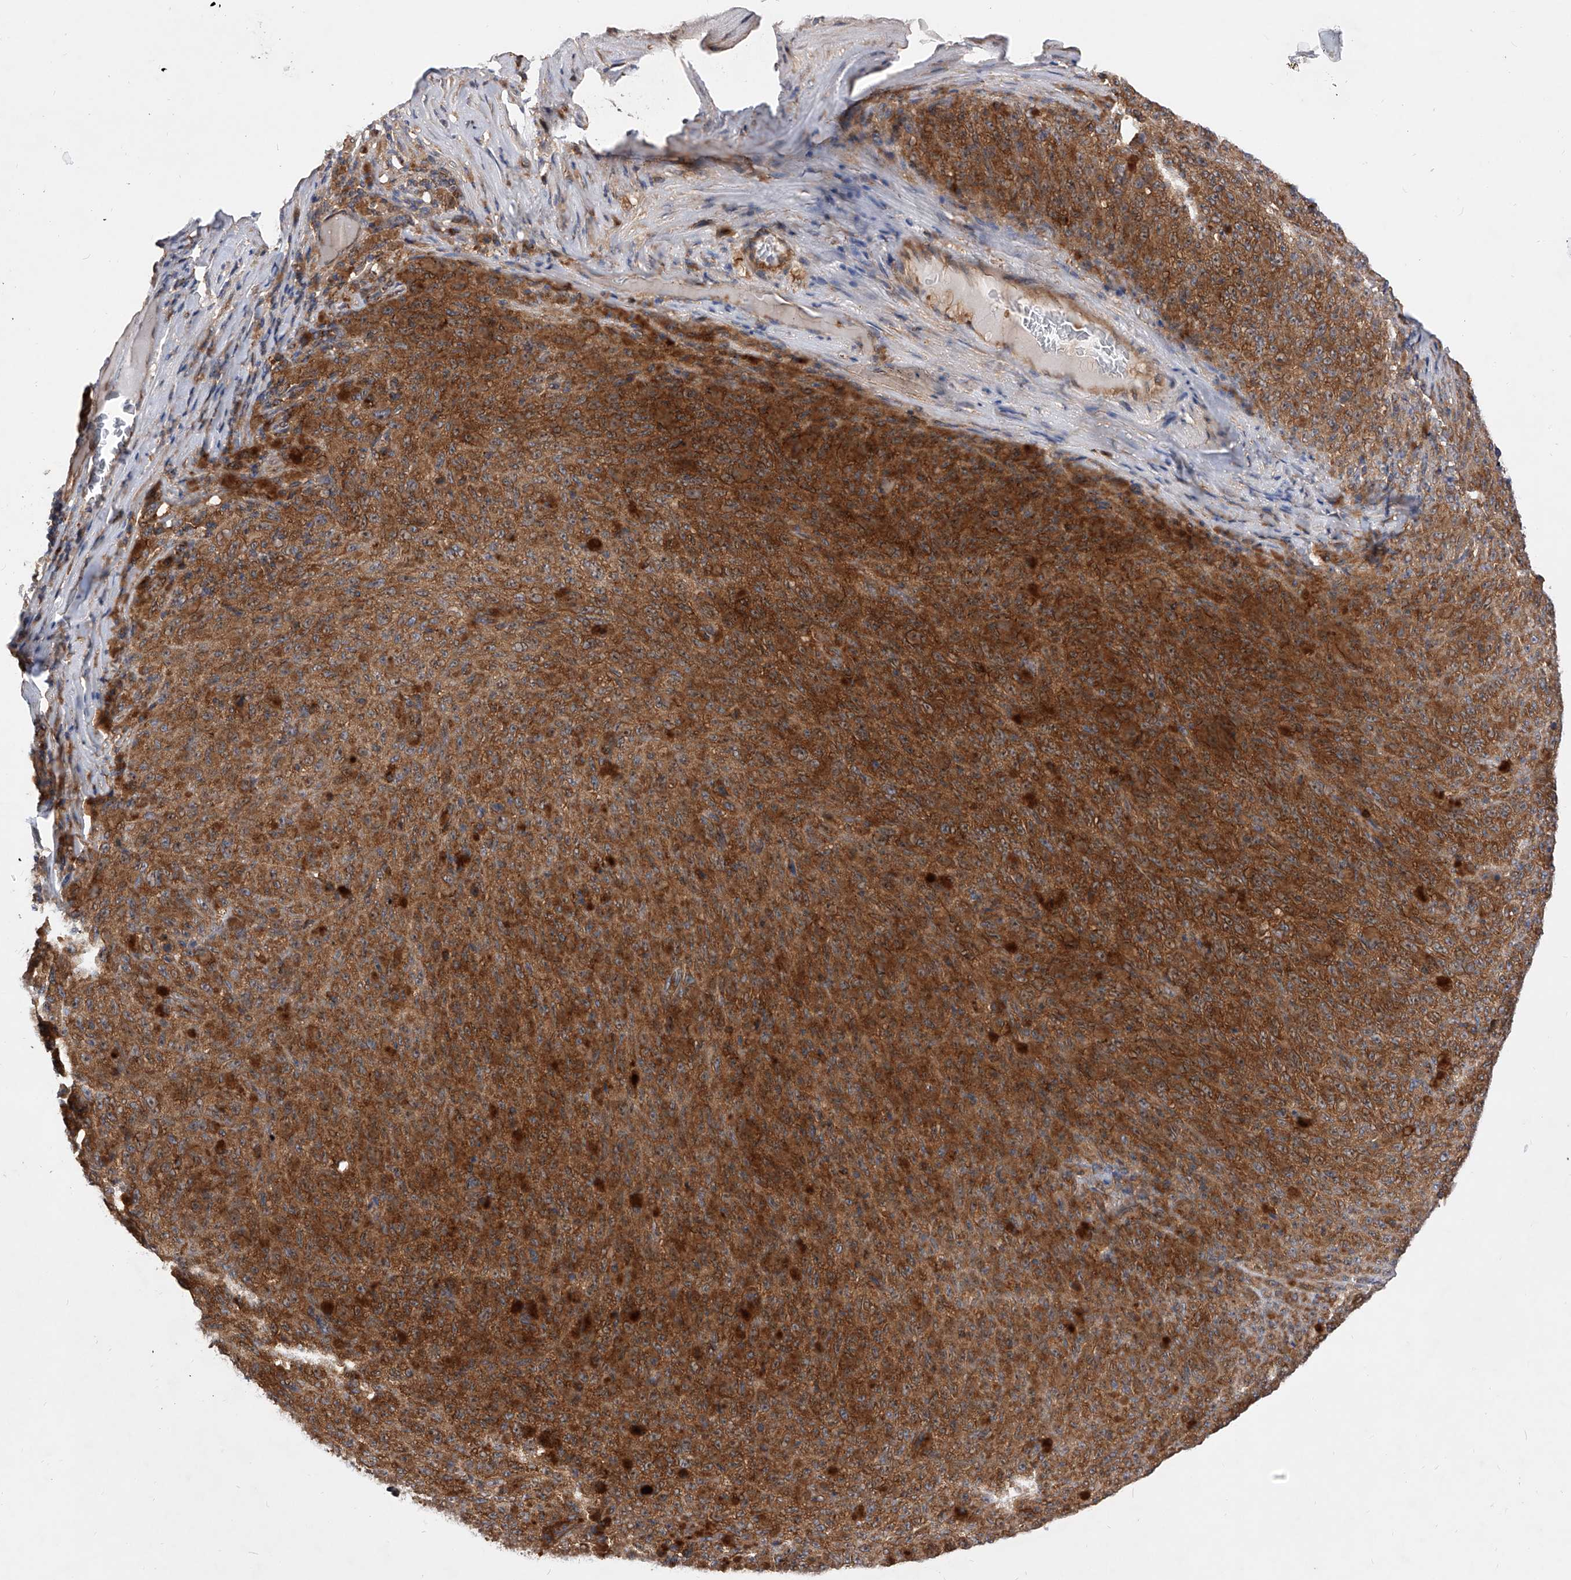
{"staining": {"intensity": "strong", "quantity": ">75%", "location": "cytoplasmic/membranous"}, "tissue": "melanoma", "cell_type": "Tumor cells", "image_type": "cancer", "snomed": [{"axis": "morphology", "description": "Malignant melanoma, NOS"}, {"axis": "topography", "description": "Skin"}], "caption": "This photomicrograph exhibits melanoma stained with IHC to label a protein in brown. The cytoplasmic/membranous of tumor cells show strong positivity for the protein. Nuclei are counter-stained blue.", "gene": "CFAP410", "patient": {"sex": "female", "age": 82}}